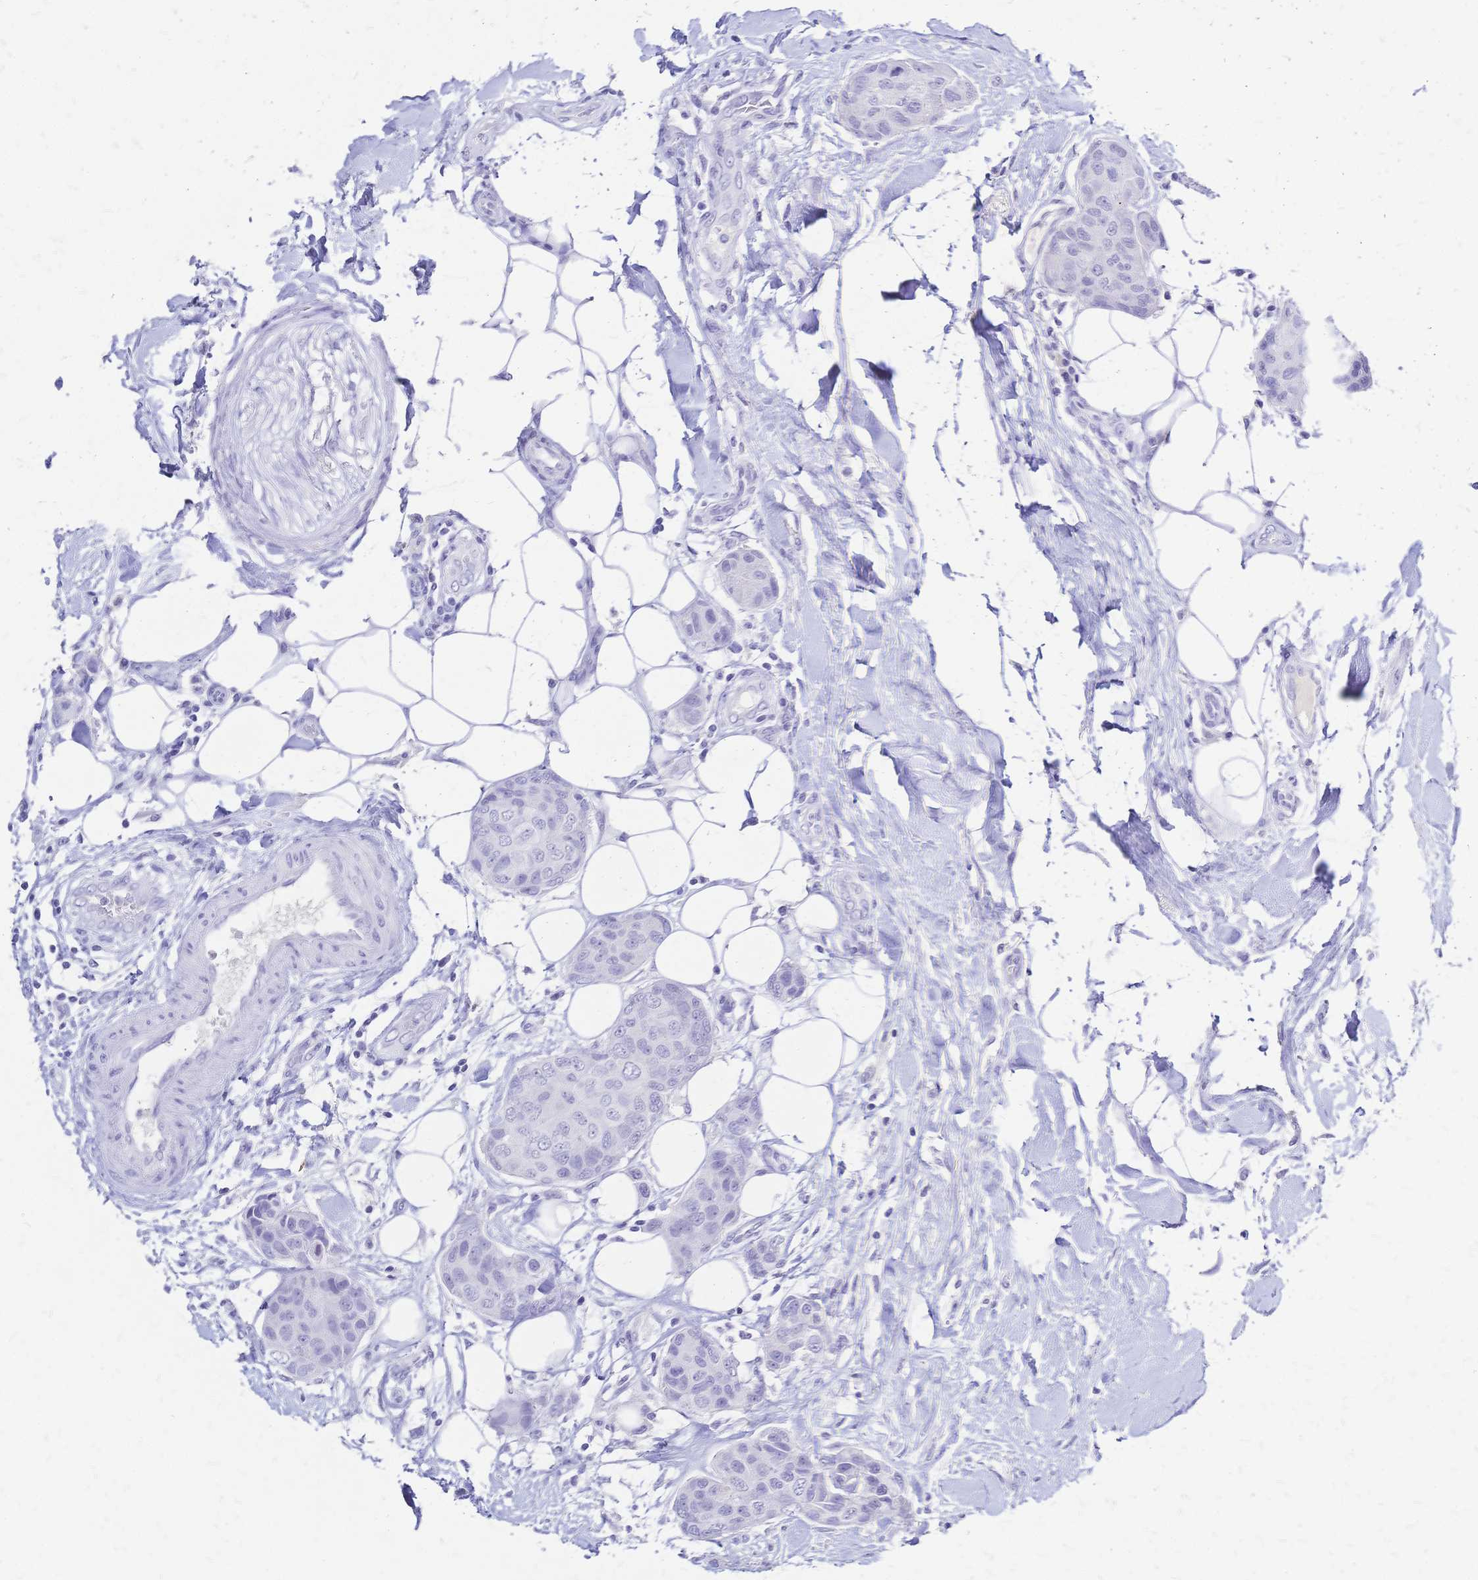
{"staining": {"intensity": "negative", "quantity": "none", "location": "none"}, "tissue": "breast cancer", "cell_type": "Tumor cells", "image_type": "cancer", "snomed": [{"axis": "morphology", "description": "Duct carcinoma"}, {"axis": "topography", "description": "Breast"}, {"axis": "topography", "description": "Lymph node"}], "caption": "An IHC histopathology image of breast cancer is shown. There is no staining in tumor cells of breast cancer. Brightfield microscopy of immunohistochemistry stained with DAB (3,3'-diaminobenzidine) (brown) and hematoxylin (blue), captured at high magnification.", "gene": "FA2H", "patient": {"sex": "female", "age": 80}}